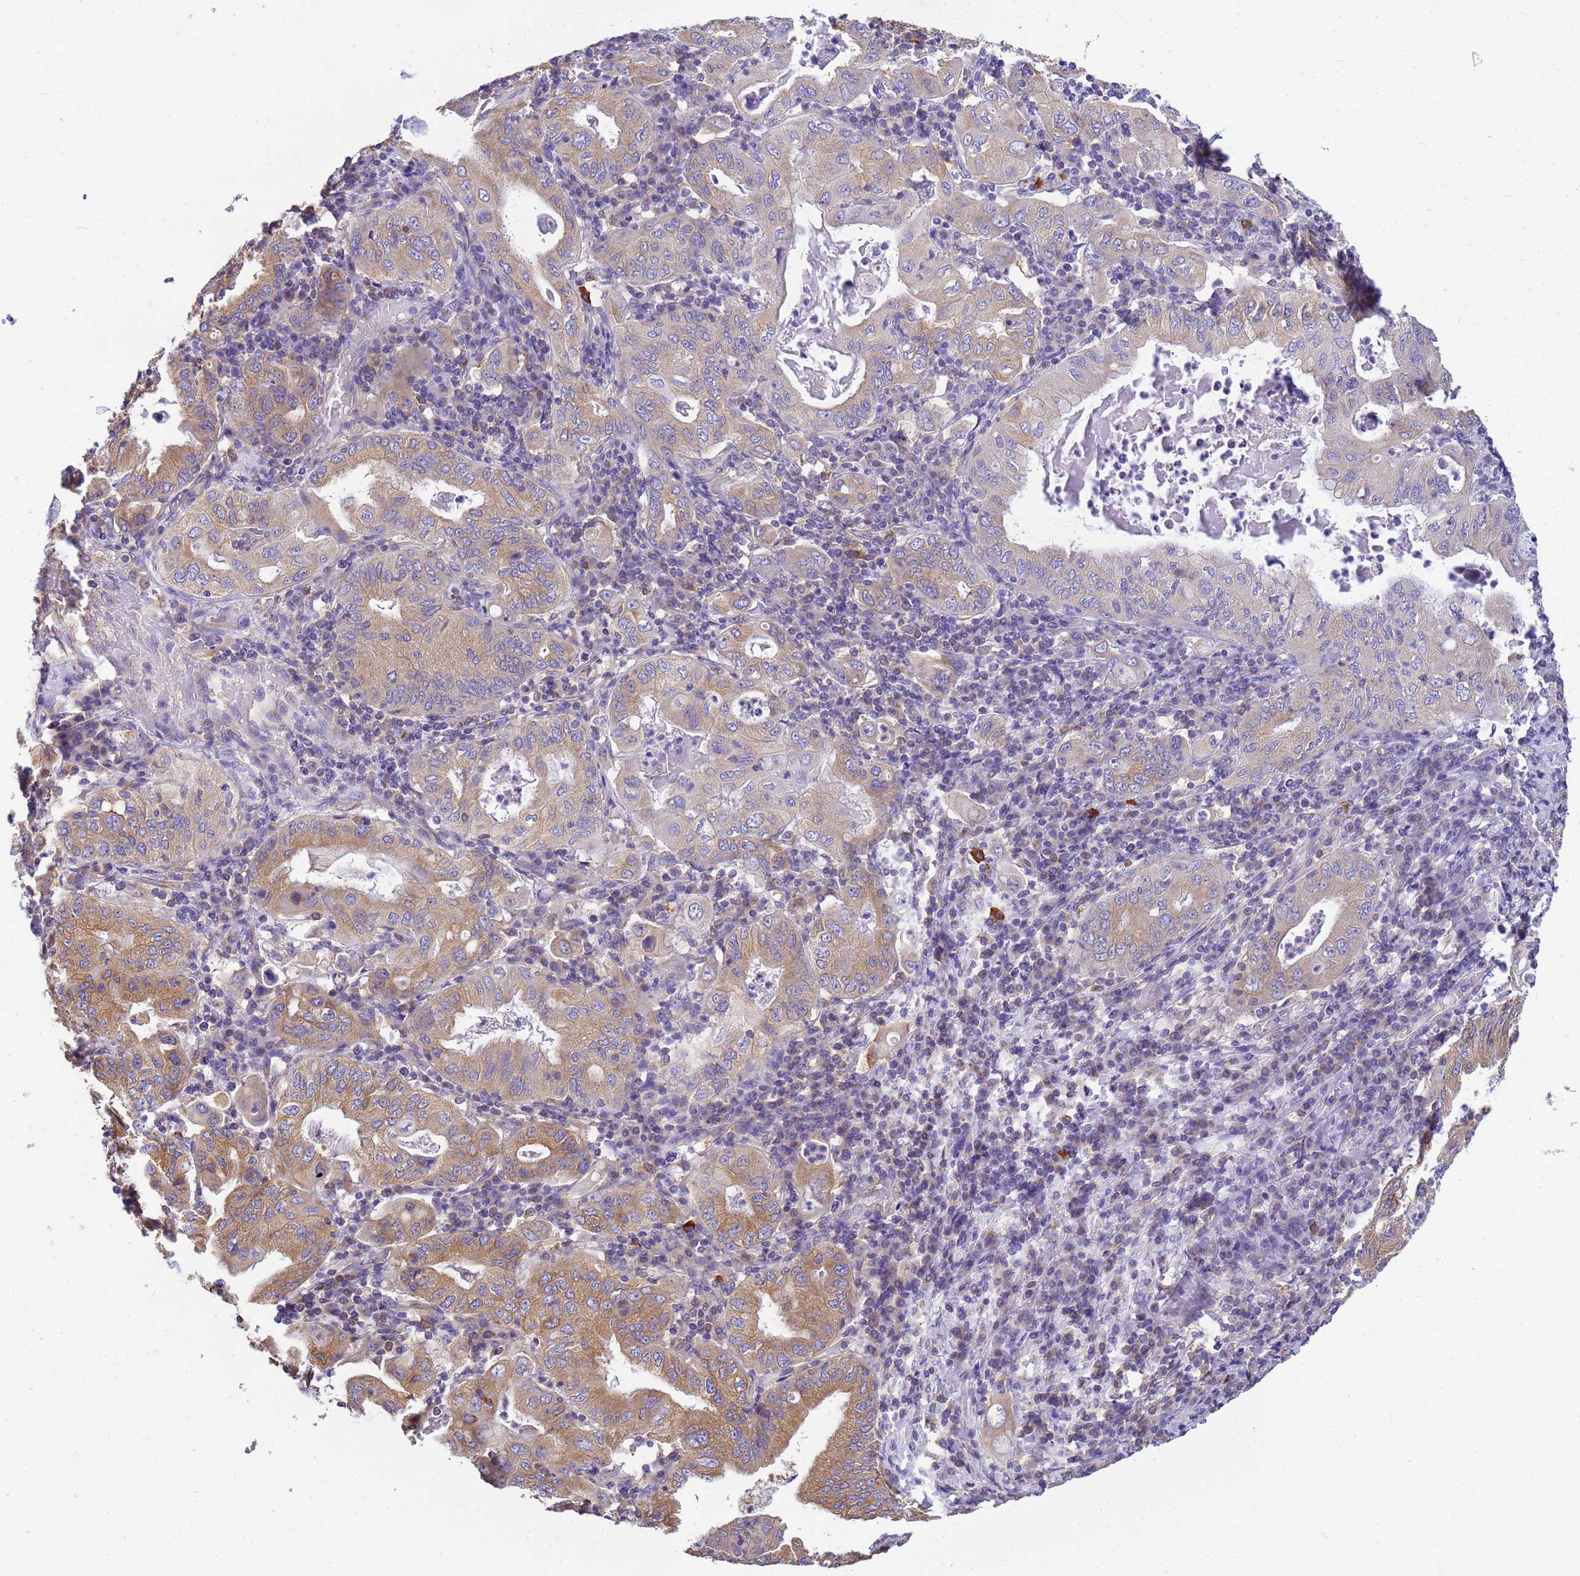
{"staining": {"intensity": "moderate", "quantity": "25%-75%", "location": "cytoplasmic/membranous"}, "tissue": "stomach cancer", "cell_type": "Tumor cells", "image_type": "cancer", "snomed": [{"axis": "morphology", "description": "Normal tissue, NOS"}, {"axis": "morphology", "description": "Adenocarcinoma, NOS"}, {"axis": "topography", "description": "Esophagus"}, {"axis": "topography", "description": "Stomach, upper"}, {"axis": "topography", "description": "Peripheral nerve tissue"}], "caption": "Stomach cancer (adenocarcinoma) stained with DAB (3,3'-diaminobenzidine) immunohistochemistry (IHC) reveals medium levels of moderate cytoplasmic/membranous staining in about 25%-75% of tumor cells.", "gene": "TUBB1", "patient": {"sex": "male", "age": 62}}